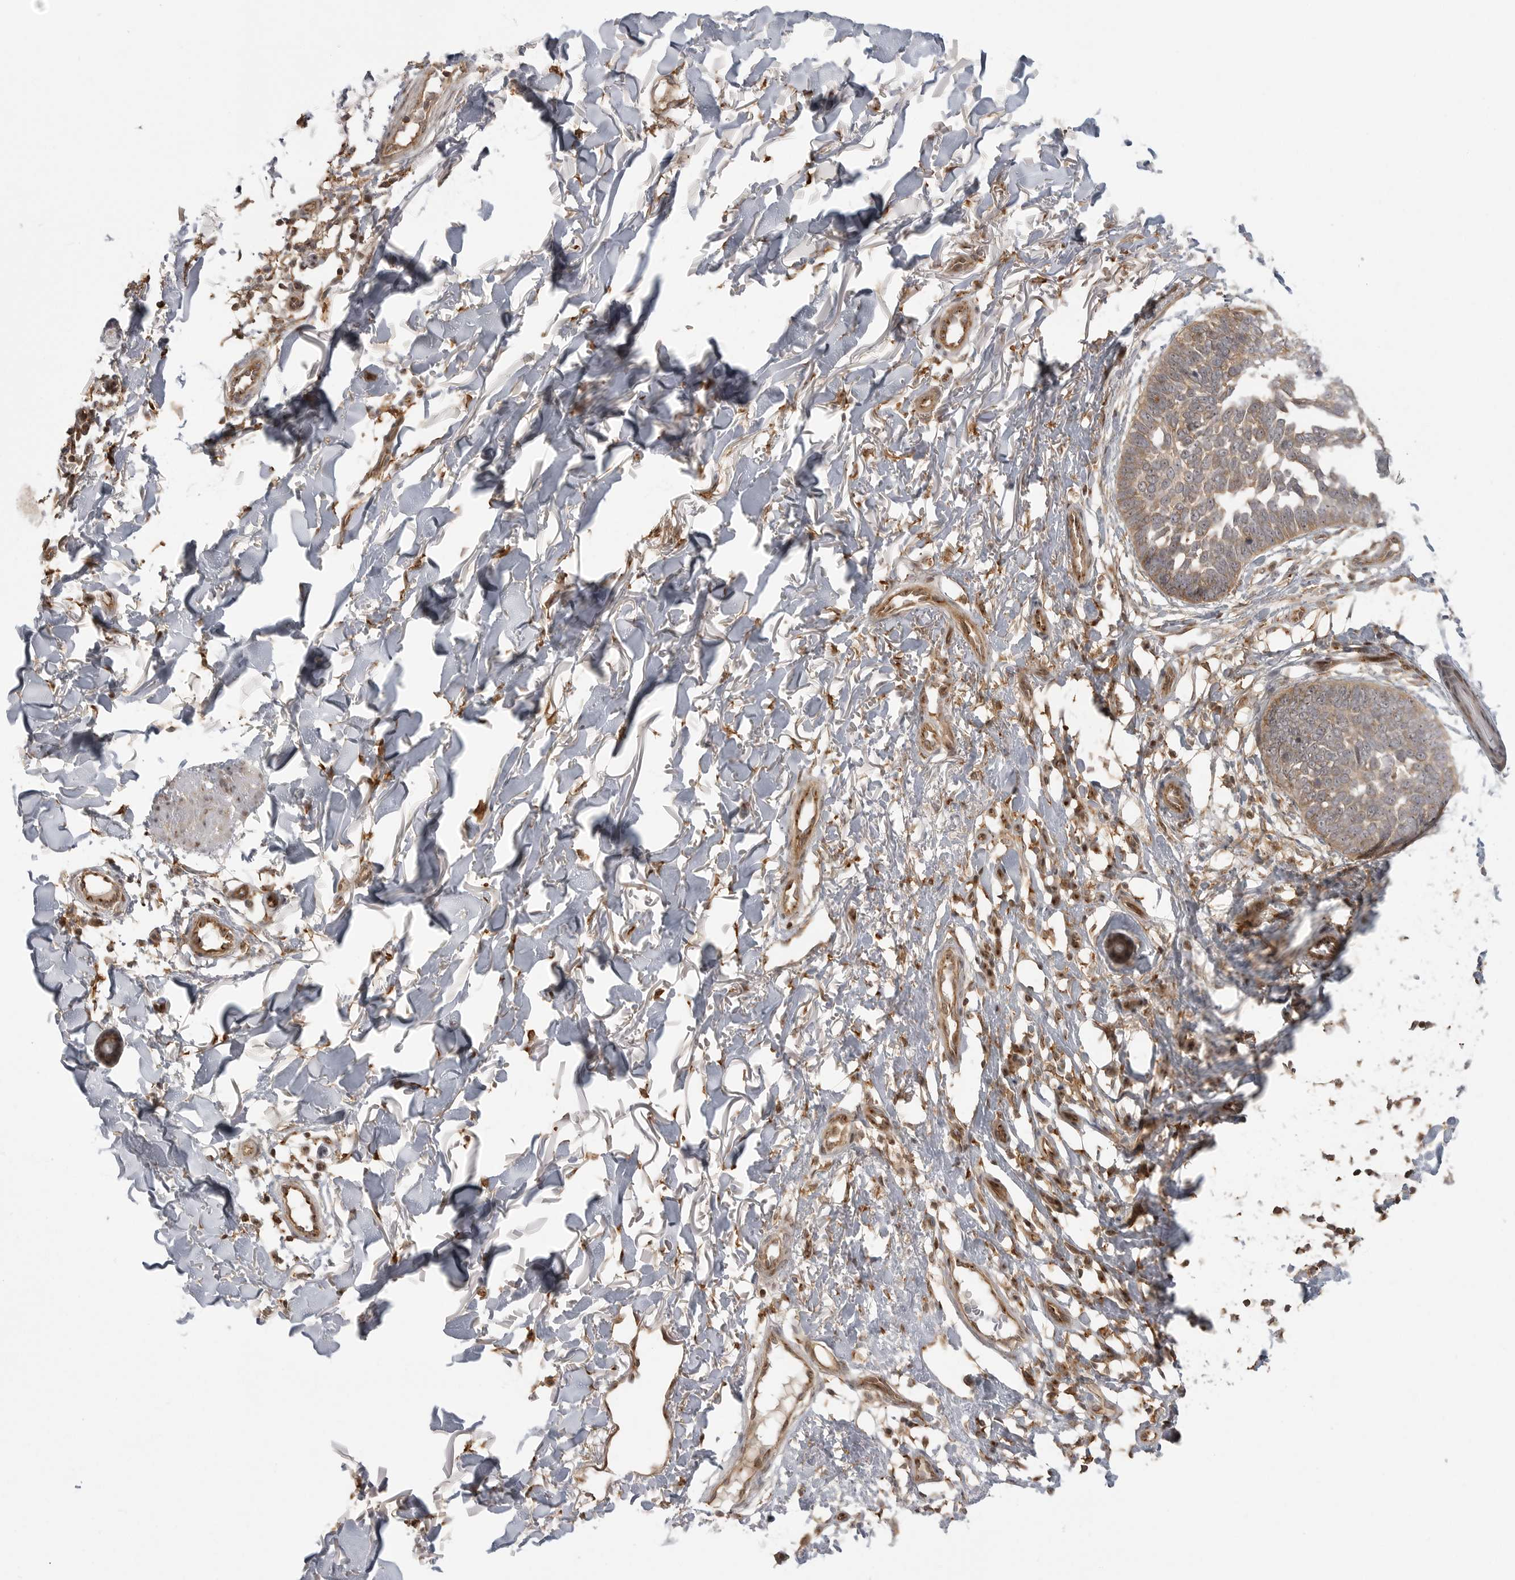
{"staining": {"intensity": "moderate", "quantity": ">75%", "location": "cytoplasmic/membranous"}, "tissue": "skin cancer", "cell_type": "Tumor cells", "image_type": "cancer", "snomed": [{"axis": "morphology", "description": "Normal tissue, NOS"}, {"axis": "morphology", "description": "Basal cell carcinoma"}, {"axis": "topography", "description": "Skin"}], "caption": "Skin cancer (basal cell carcinoma) was stained to show a protein in brown. There is medium levels of moderate cytoplasmic/membranous expression in approximately >75% of tumor cells. The protein of interest is shown in brown color, while the nuclei are stained blue.", "gene": "FAT3", "patient": {"sex": "male", "age": 77}}